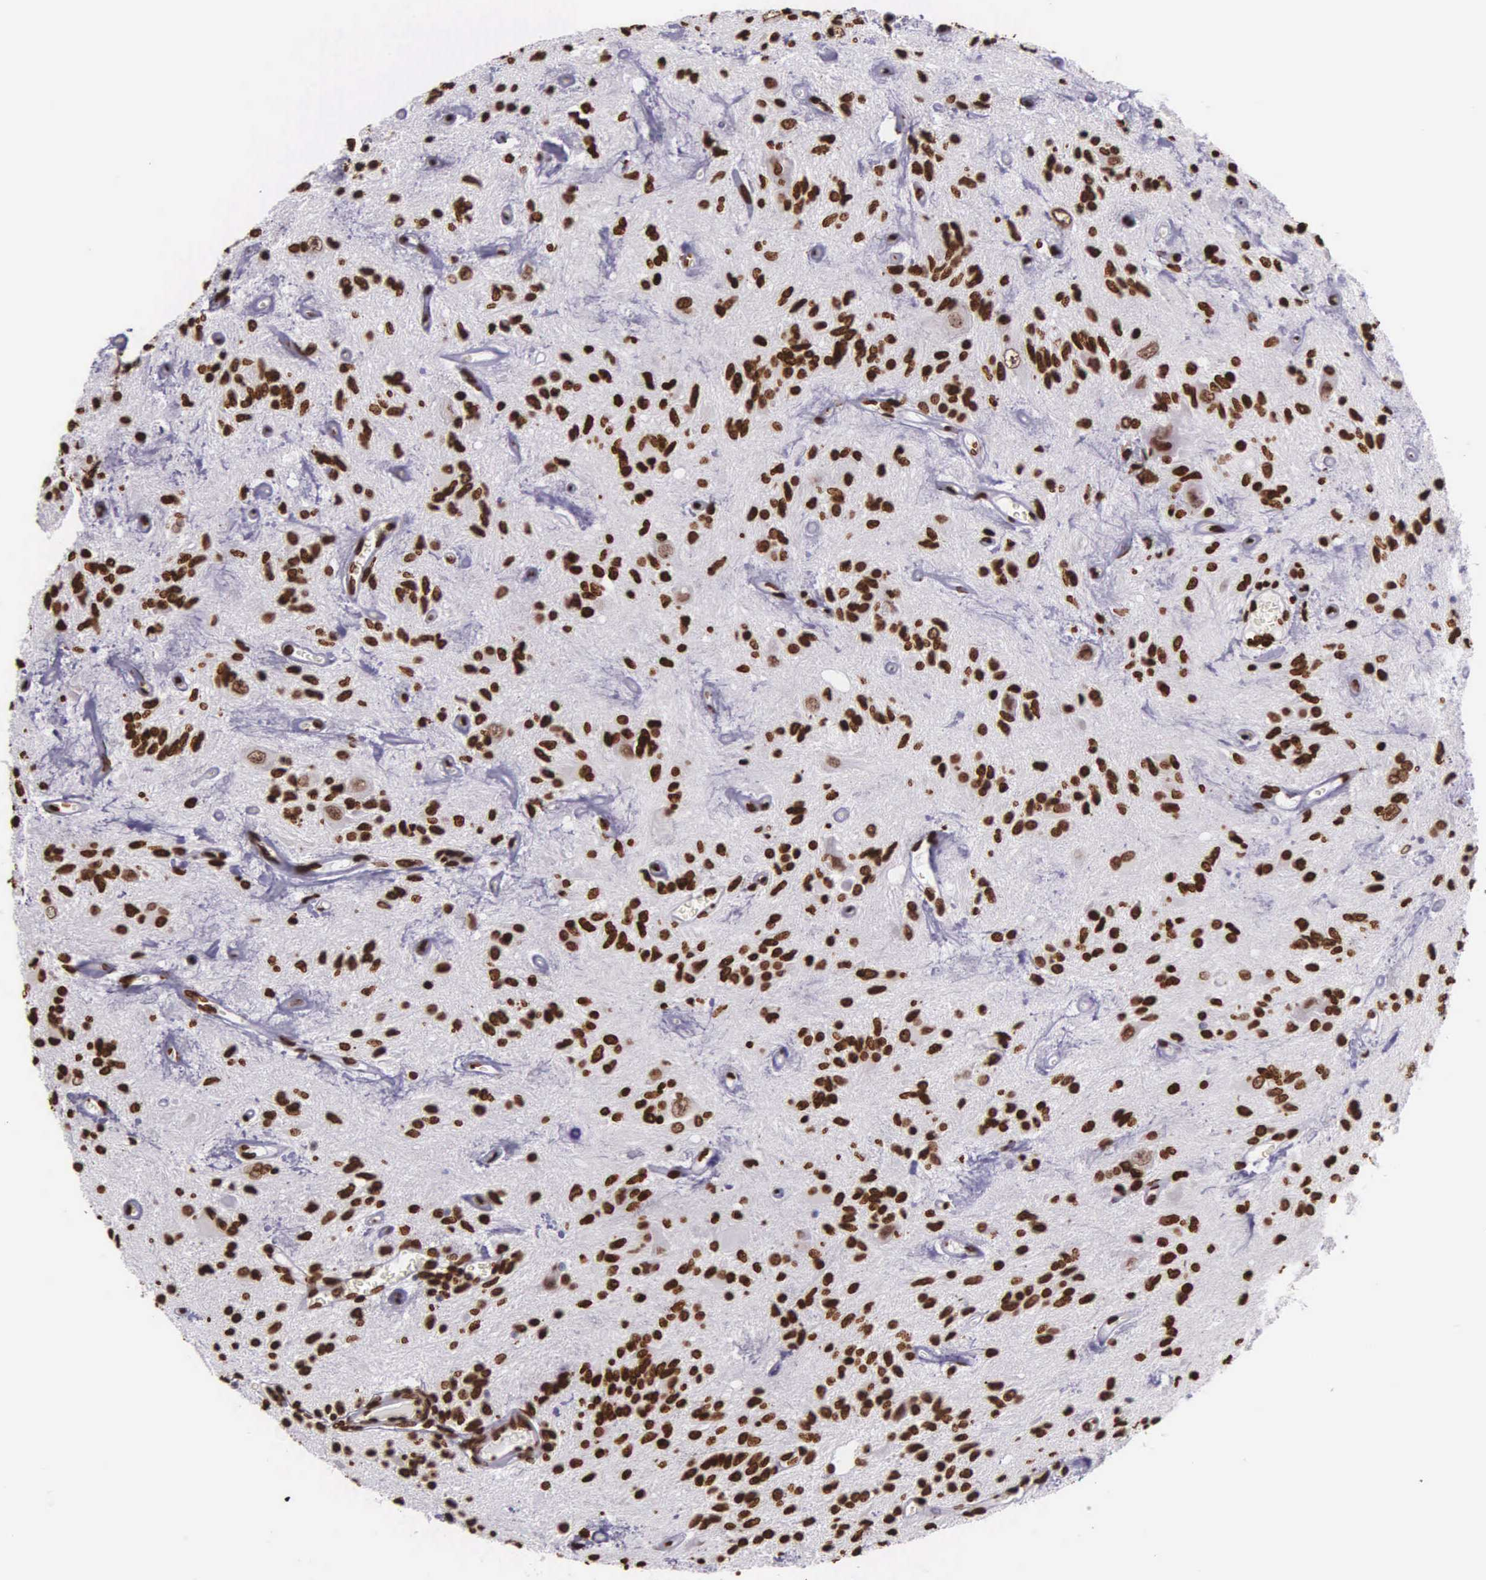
{"staining": {"intensity": "strong", "quantity": ">75%", "location": "nuclear"}, "tissue": "glioma", "cell_type": "Tumor cells", "image_type": "cancer", "snomed": [{"axis": "morphology", "description": "Glioma, malignant, Low grade"}, {"axis": "topography", "description": "Brain"}], "caption": "Malignant glioma (low-grade) stained with a brown dye exhibits strong nuclear positive staining in about >75% of tumor cells.", "gene": "H1-0", "patient": {"sex": "female", "age": 15}}